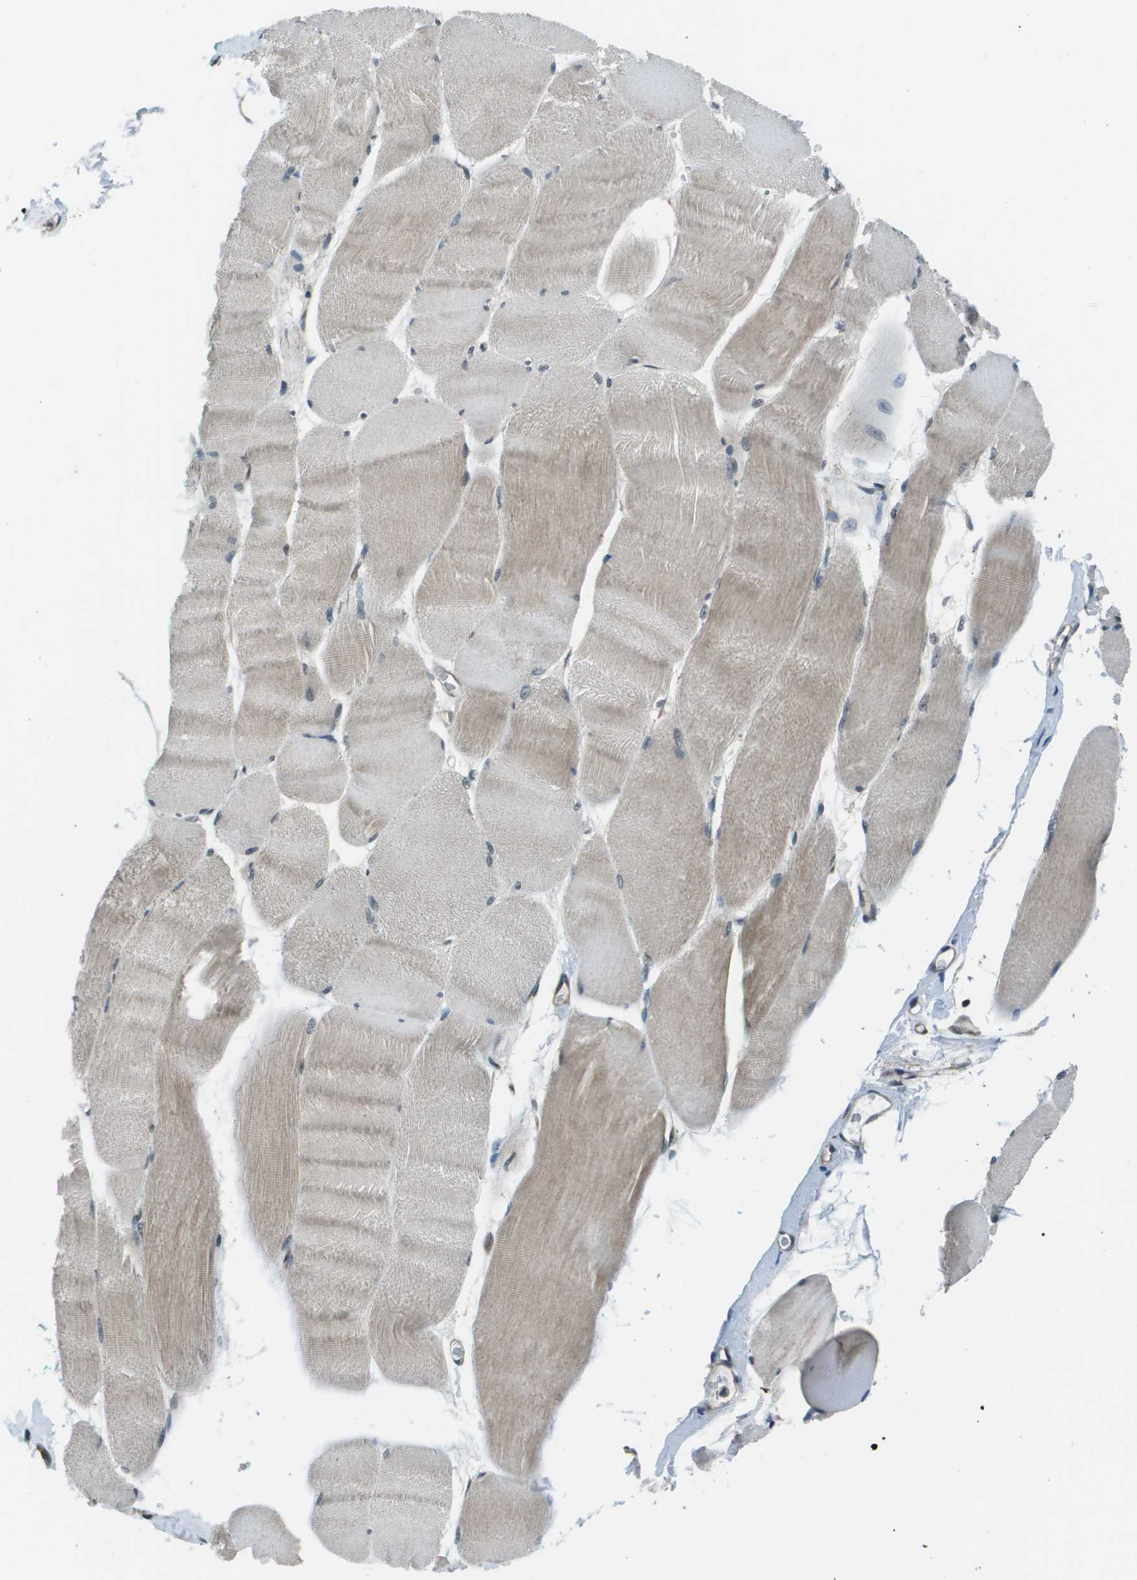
{"staining": {"intensity": "weak", "quantity": ">75%", "location": "cytoplasmic/membranous"}, "tissue": "skeletal muscle", "cell_type": "Myocytes", "image_type": "normal", "snomed": [{"axis": "morphology", "description": "Normal tissue, NOS"}, {"axis": "morphology", "description": "Squamous cell carcinoma, NOS"}, {"axis": "topography", "description": "Skeletal muscle"}], "caption": "Weak cytoplasmic/membranous protein positivity is seen in about >75% of myocytes in skeletal muscle. (DAB (3,3'-diaminobenzidine) IHC, brown staining for protein, blue staining for nuclei).", "gene": "PPFIA1", "patient": {"sex": "male", "age": 51}}